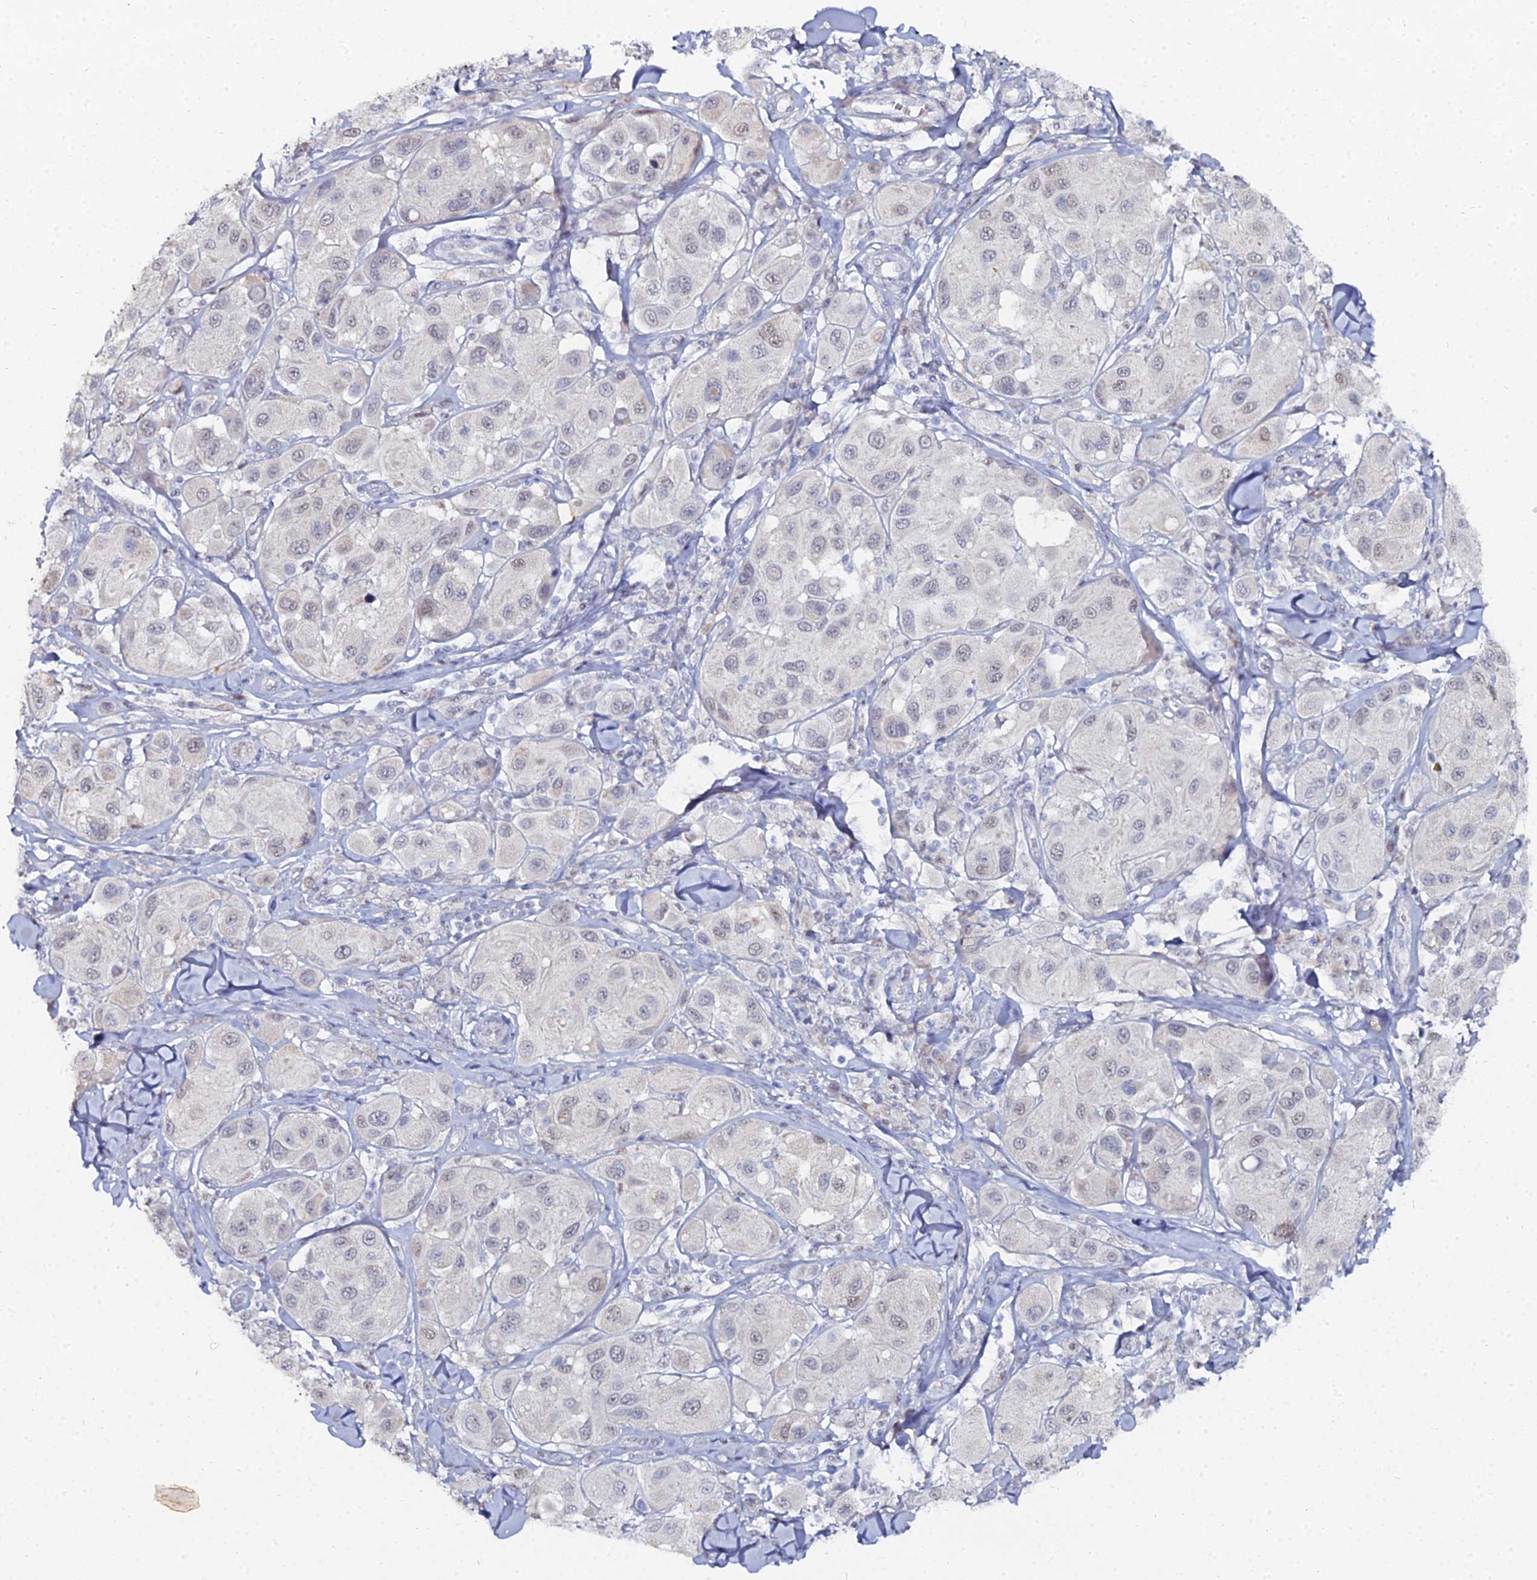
{"staining": {"intensity": "weak", "quantity": "25%-75%", "location": "nuclear"}, "tissue": "melanoma", "cell_type": "Tumor cells", "image_type": "cancer", "snomed": [{"axis": "morphology", "description": "Malignant melanoma, Metastatic site"}, {"axis": "topography", "description": "Skin"}], "caption": "High-power microscopy captured an IHC micrograph of melanoma, revealing weak nuclear positivity in about 25%-75% of tumor cells.", "gene": "THAP4", "patient": {"sex": "male", "age": 41}}